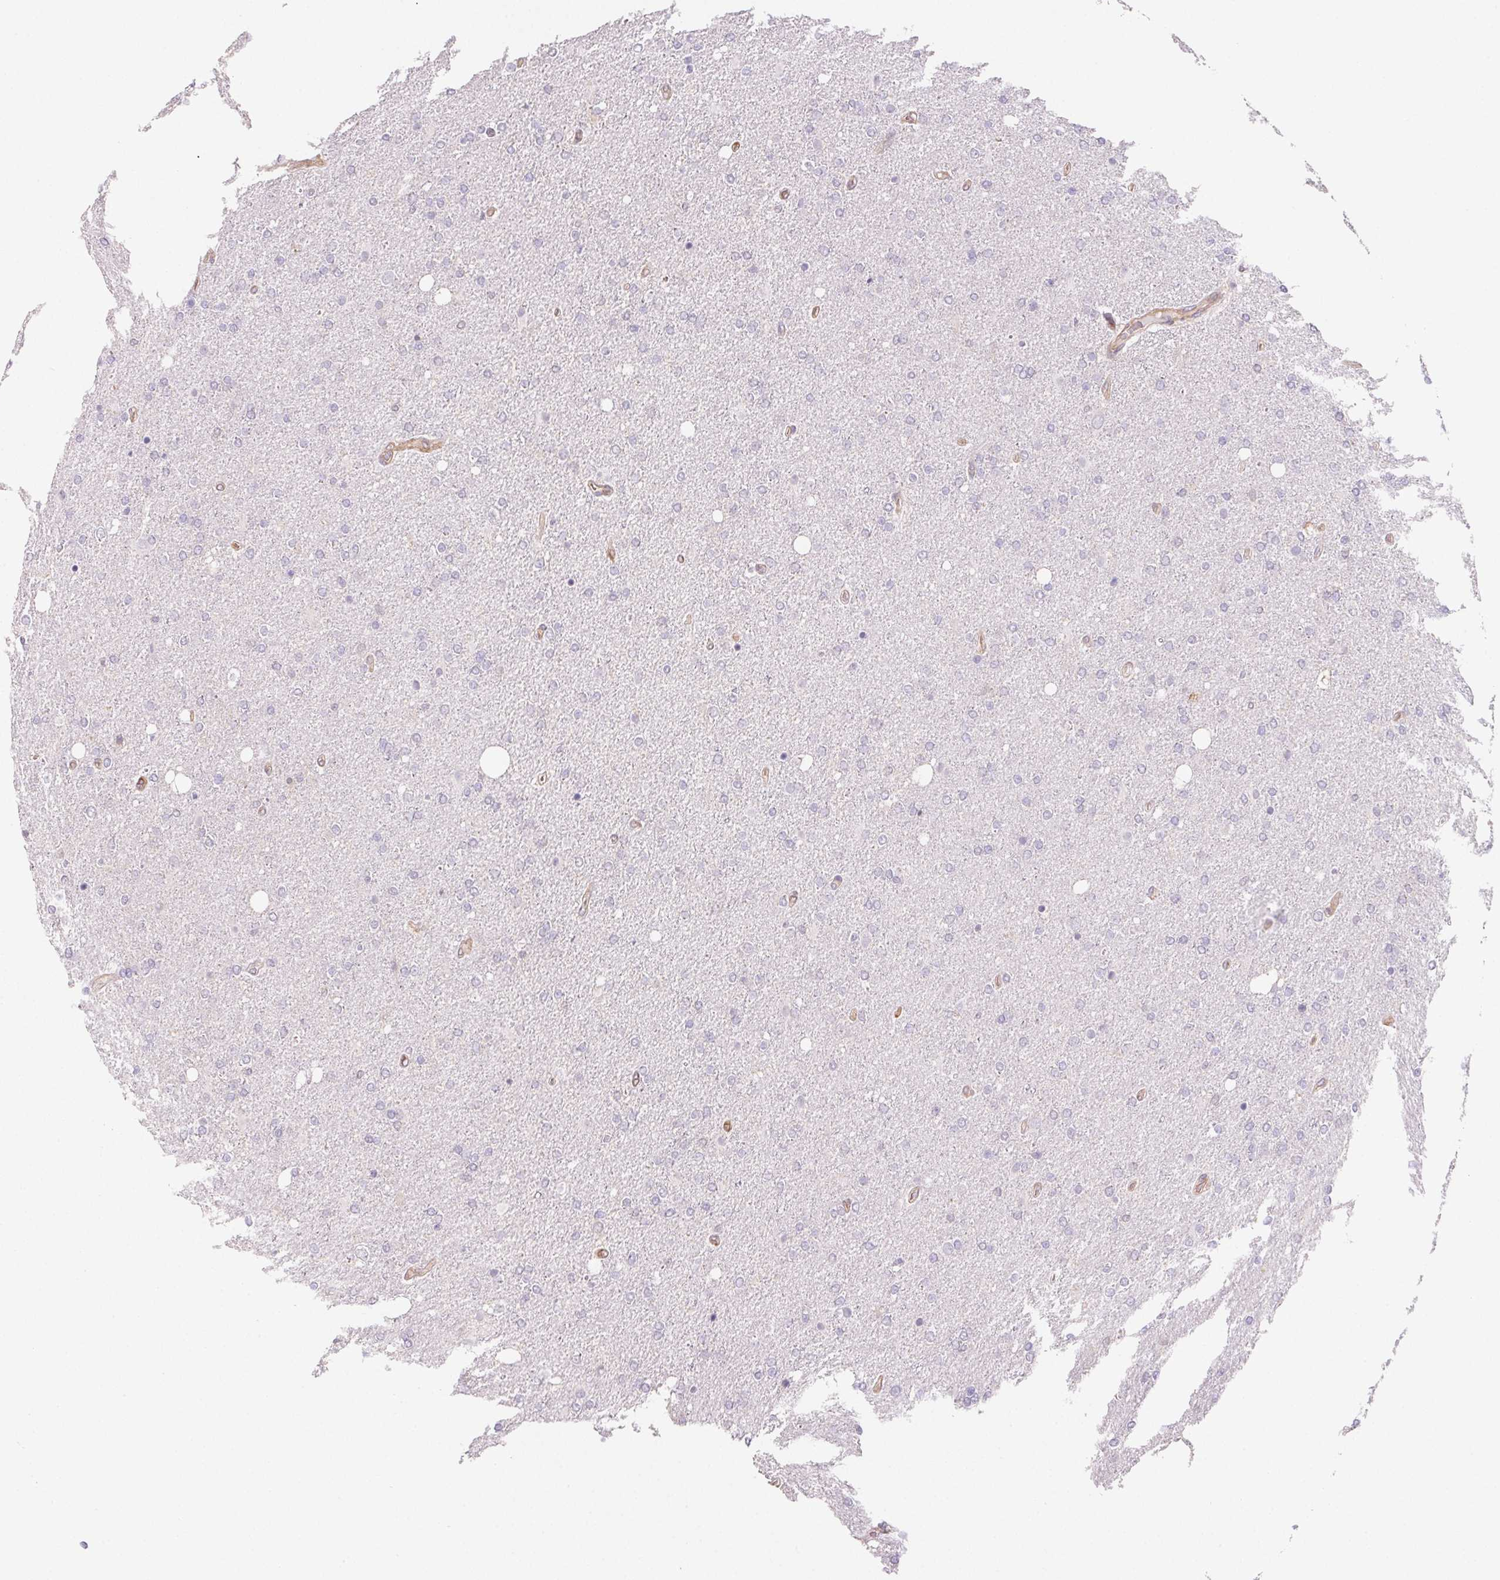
{"staining": {"intensity": "negative", "quantity": "none", "location": "none"}, "tissue": "glioma", "cell_type": "Tumor cells", "image_type": "cancer", "snomed": [{"axis": "morphology", "description": "Glioma, malignant, High grade"}, {"axis": "topography", "description": "Cerebral cortex"}], "caption": "Tumor cells are negative for brown protein staining in glioma. (DAB IHC visualized using brightfield microscopy, high magnification).", "gene": "GBP1", "patient": {"sex": "male", "age": 70}}